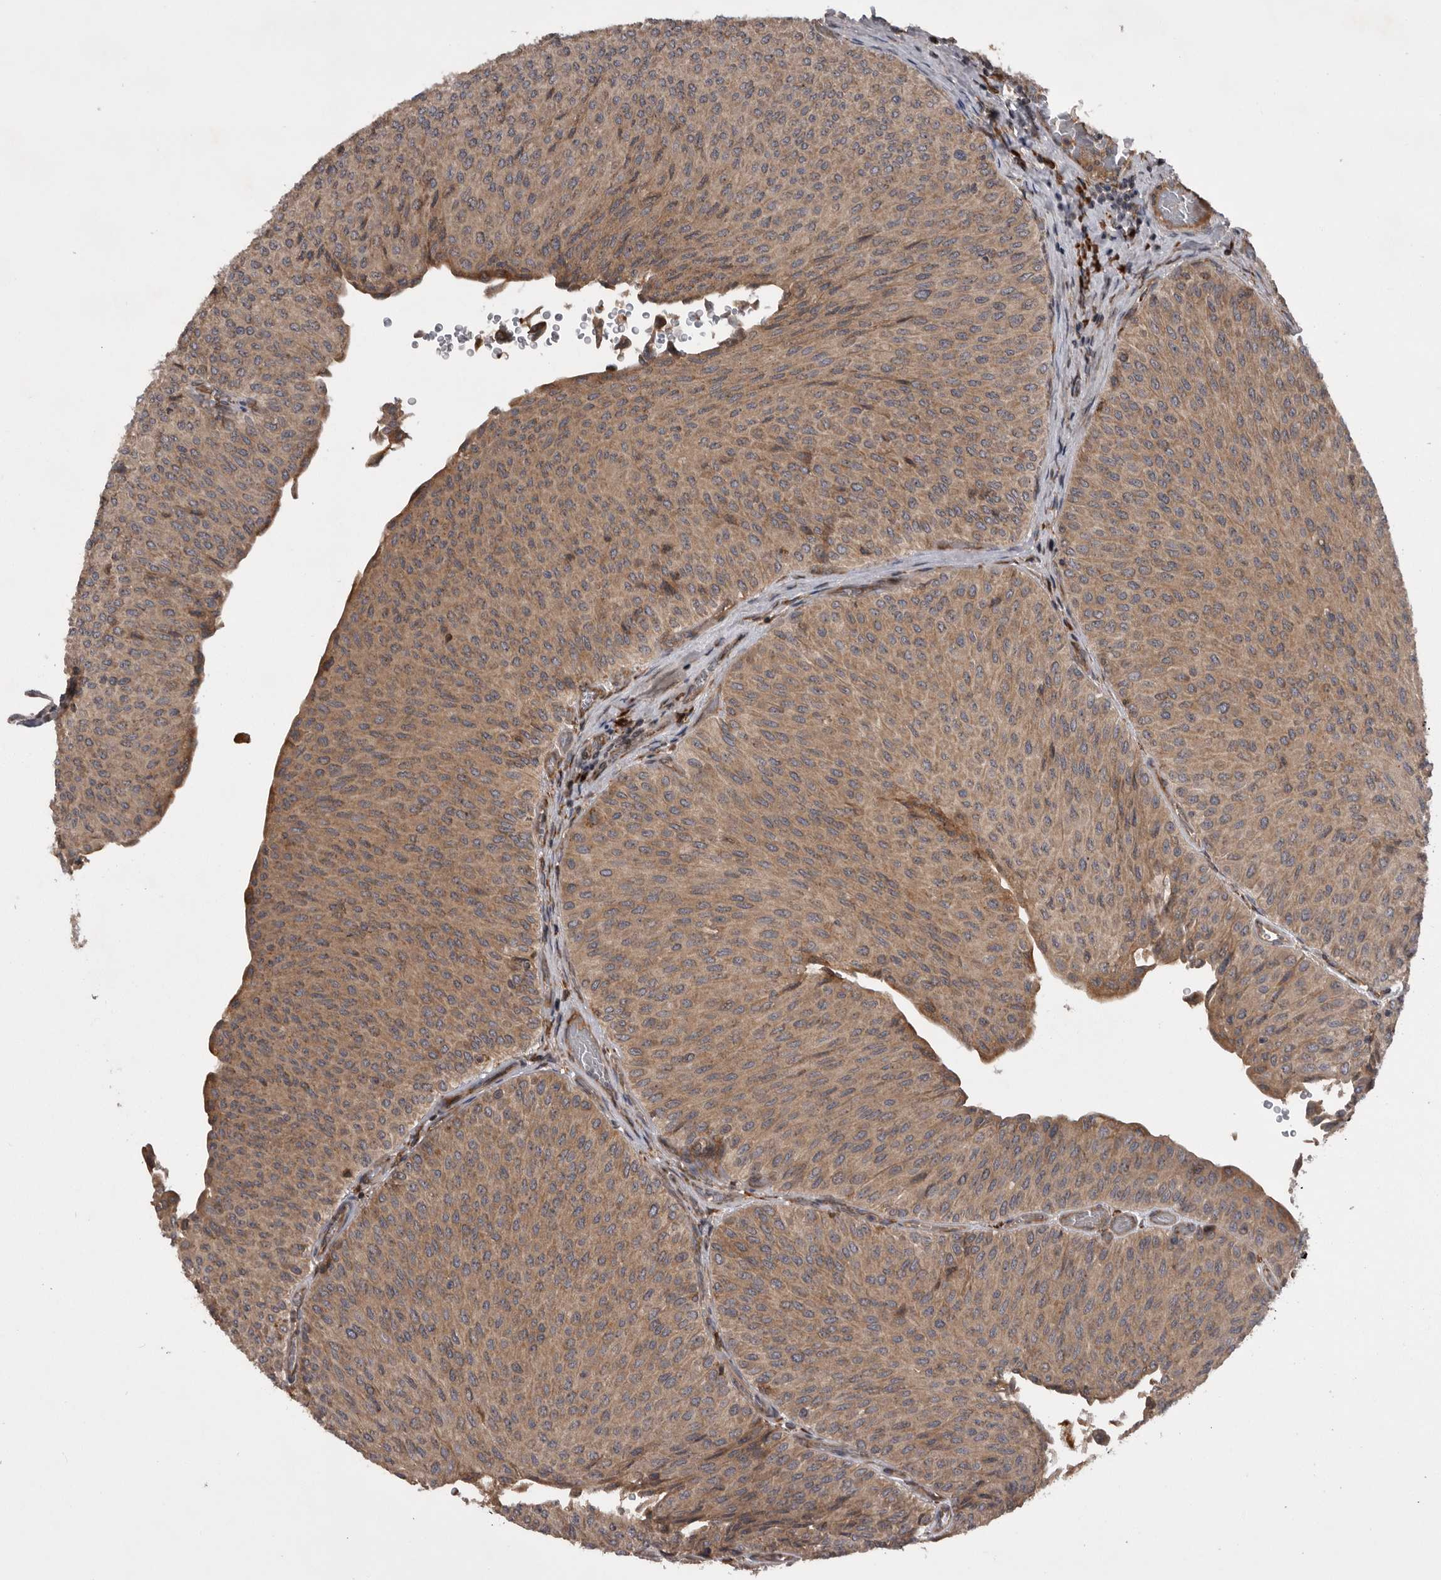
{"staining": {"intensity": "weak", "quantity": ">75%", "location": "cytoplasmic/membranous"}, "tissue": "urothelial cancer", "cell_type": "Tumor cells", "image_type": "cancer", "snomed": [{"axis": "morphology", "description": "Urothelial carcinoma, Low grade"}, {"axis": "topography", "description": "Urinary bladder"}], "caption": "Tumor cells reveal low levels of weak cytoplasmic/membranous positivity in about >75% of cells in urothelial cancer.", "gene": "RAB3GAP2", "patient": {"sex": "male", "age": 78}}